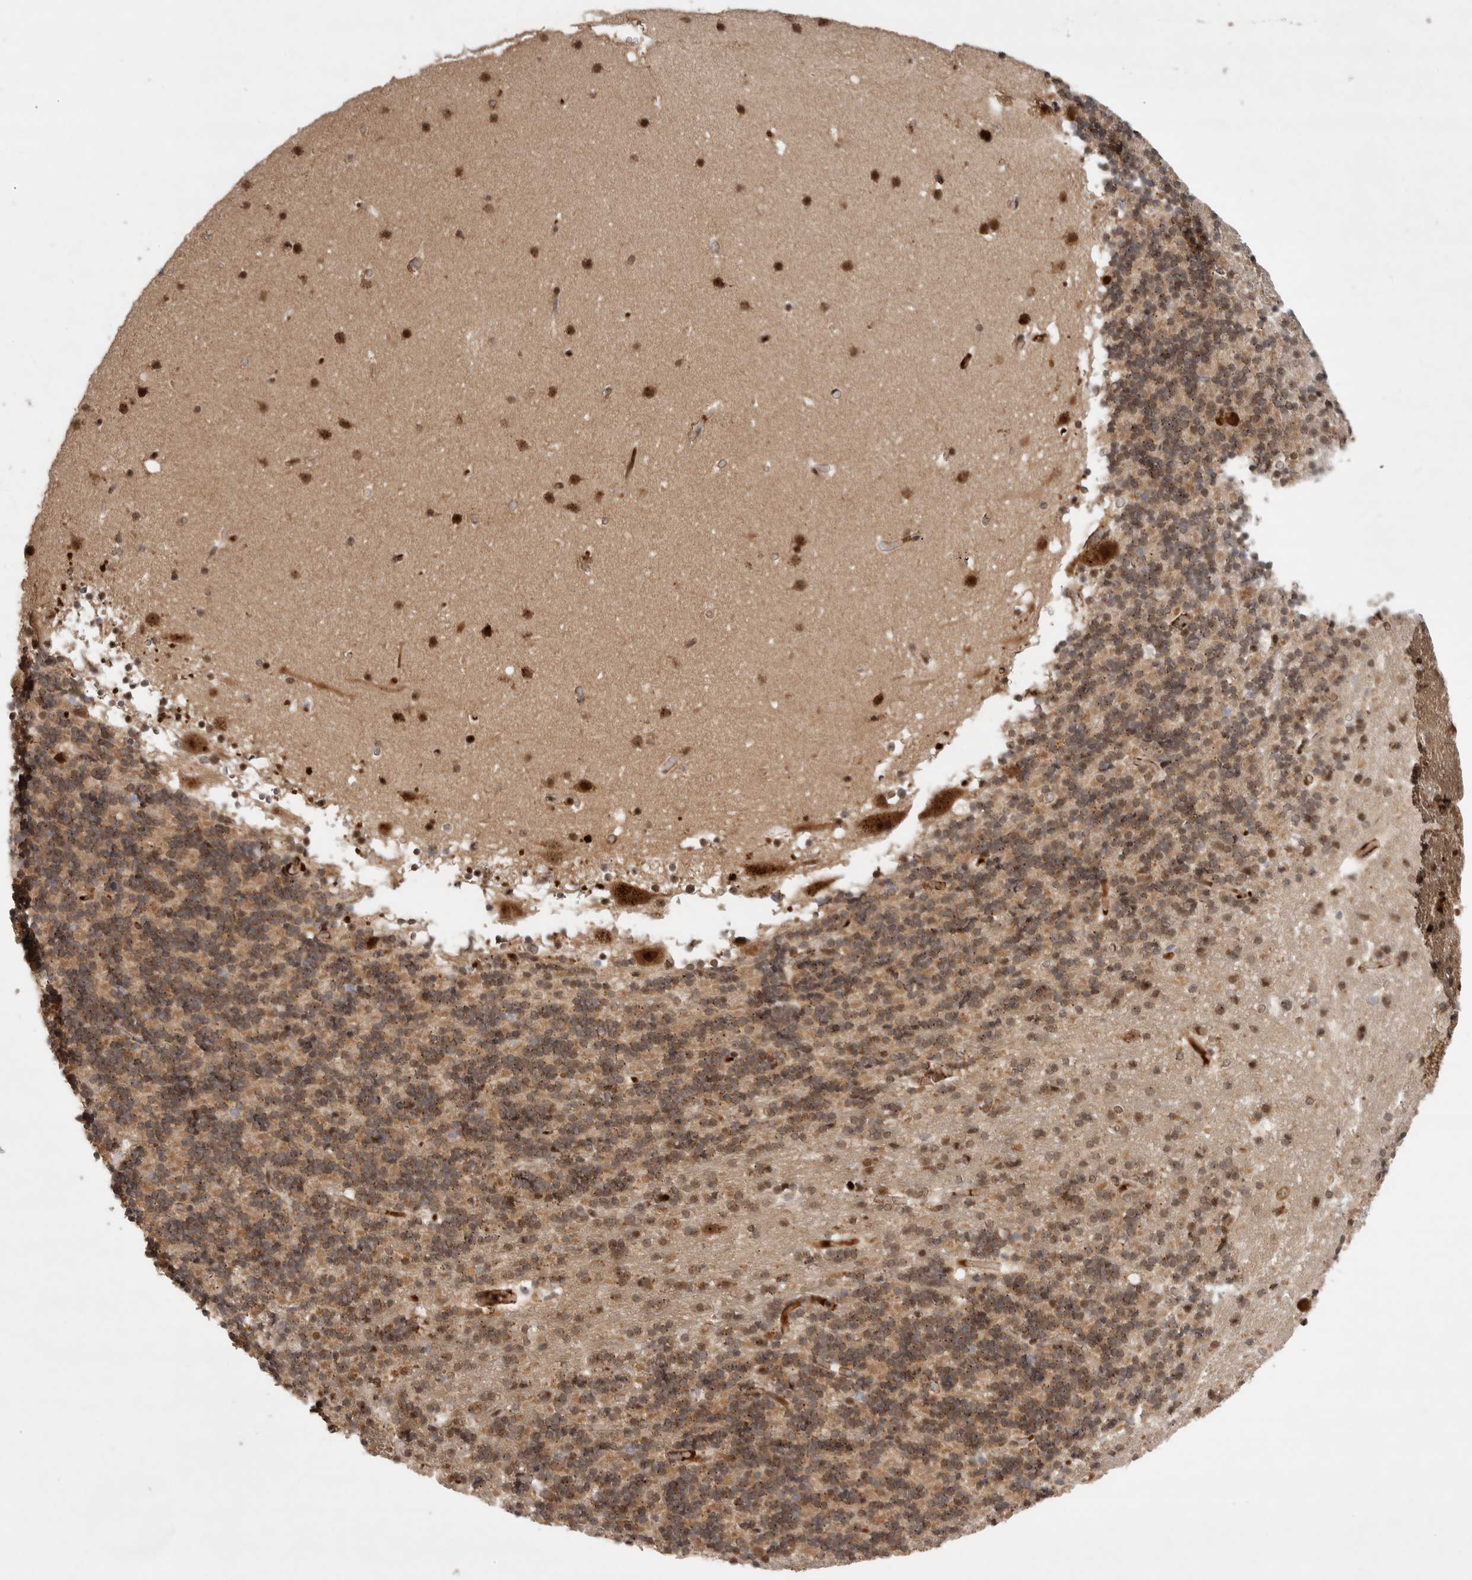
{"staining": {"intensity": "weak", "quantity": ">75%", "location": "cytoplasmic/membranous,nuclear"}, "tissue": "cerebellum", "cell_type": "Cells in granular layer", "image_type": "normal", "snomed": [{"axis": "morphology", "description": "Normal tissue, NOS"}, {"axis": "topography", "description": "Cerebellum"}], "caption": "This photomicrograph displays IHC staining of normal cerebellum, with low weak cytoplasmic/membranous,nuclear expression in about >75% of cells in granular layer.", "gene": "MPHOSPH6", "patient": {"sex": "male", "age": 57}}